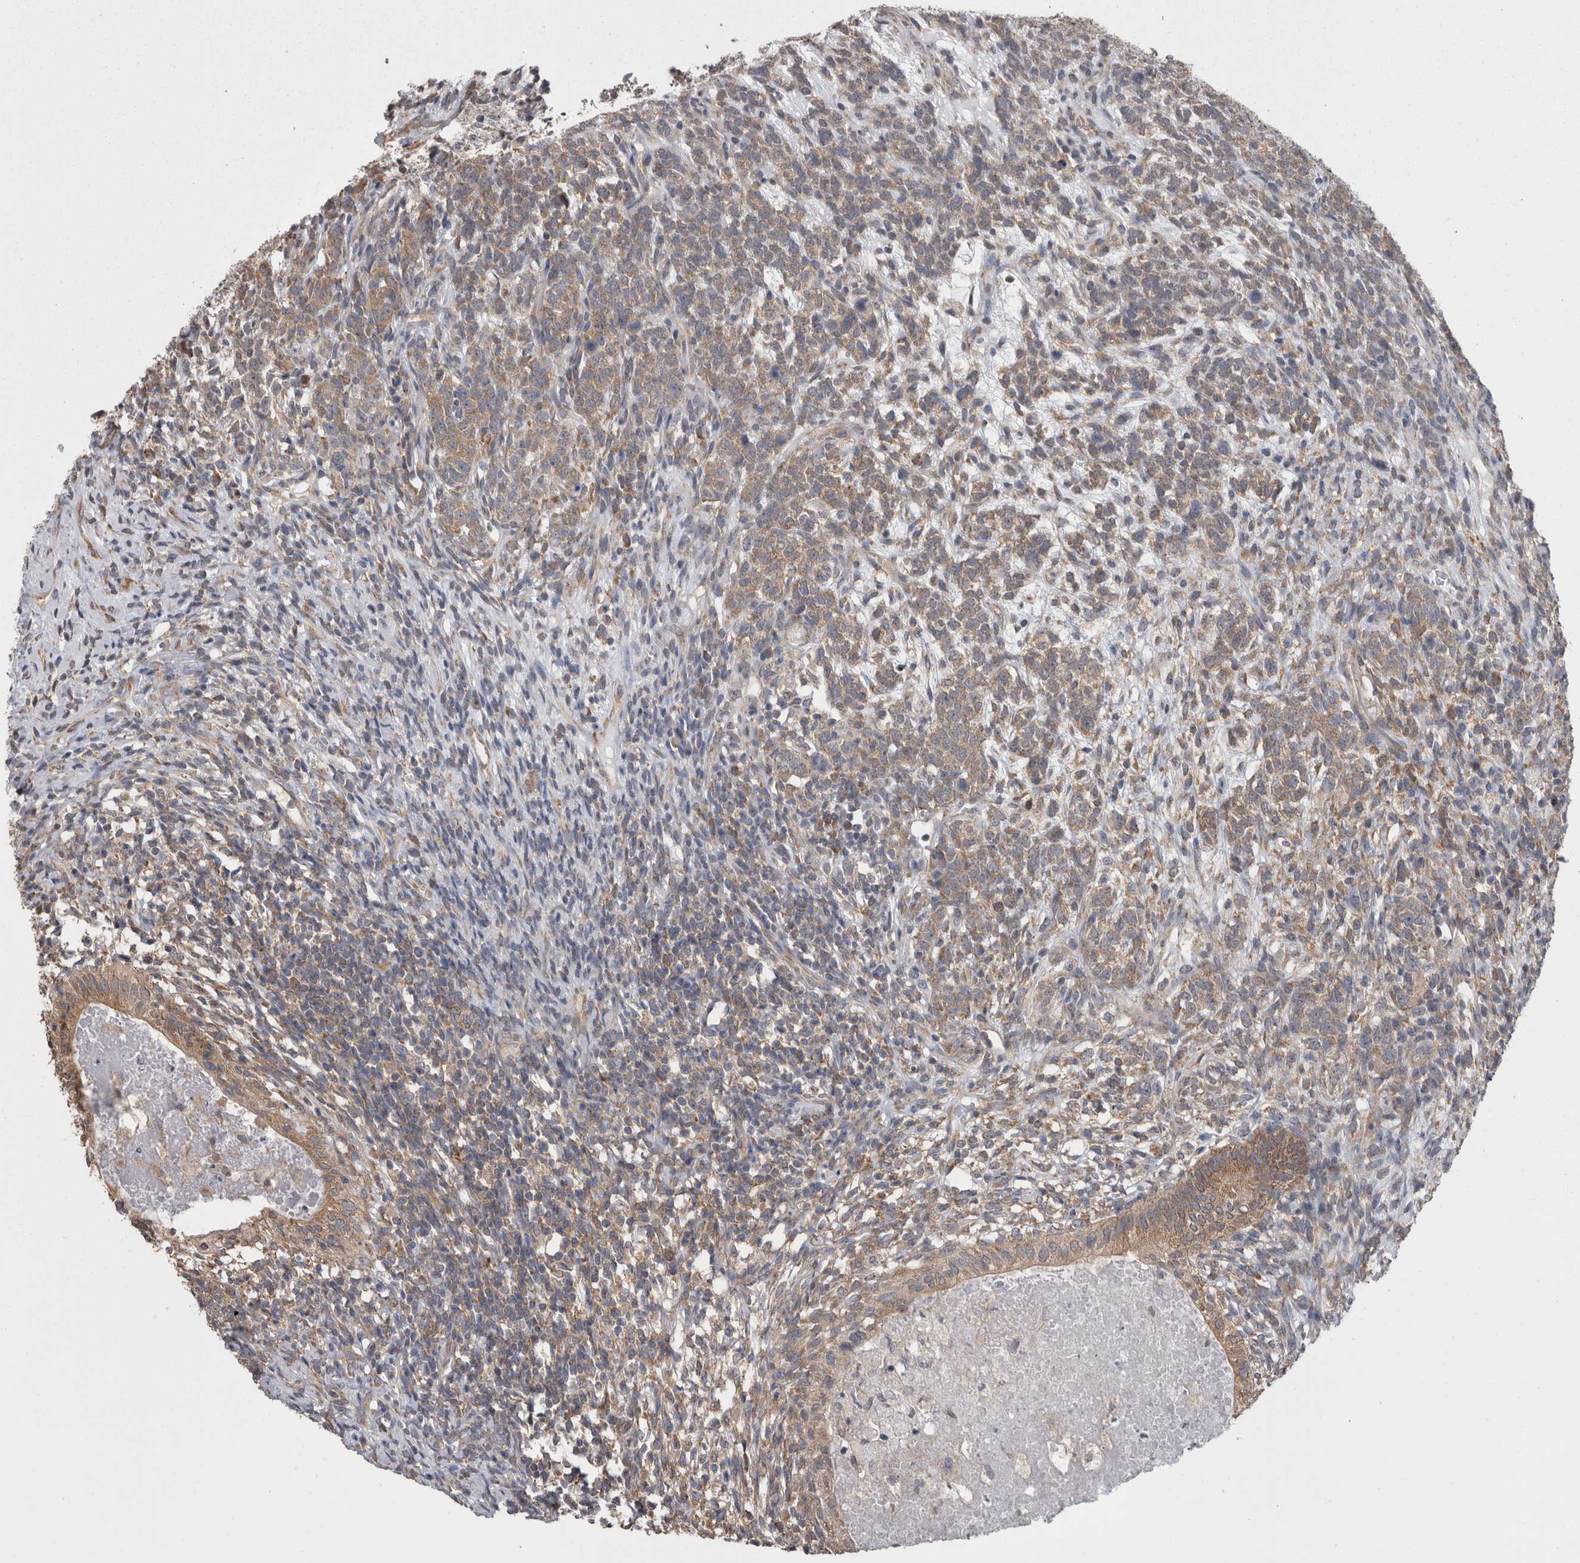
{"staining": {"intensity": "moderate", "quantity": ">75%", "location": "cytoplasmic/membranous"}, "tissue": "testis cancer", "cell_type": "Tumor cells", "image_type": "cancer", "snomed": [{"axis": "morphology", "description": "Seminoma, NOS"}, {"axis": "morphology", "description": "Carcinoma, Embryonal, NOS"}, {"axis": "topography", "description": "Testis"}], "caption": "Testis embryonal carcinoma tissue reveals moderate cytoplasmic/membranous expression in about >75% of tumor cells", "gene": "DDX6", "patient": {"sex": "male", "age": 28}}